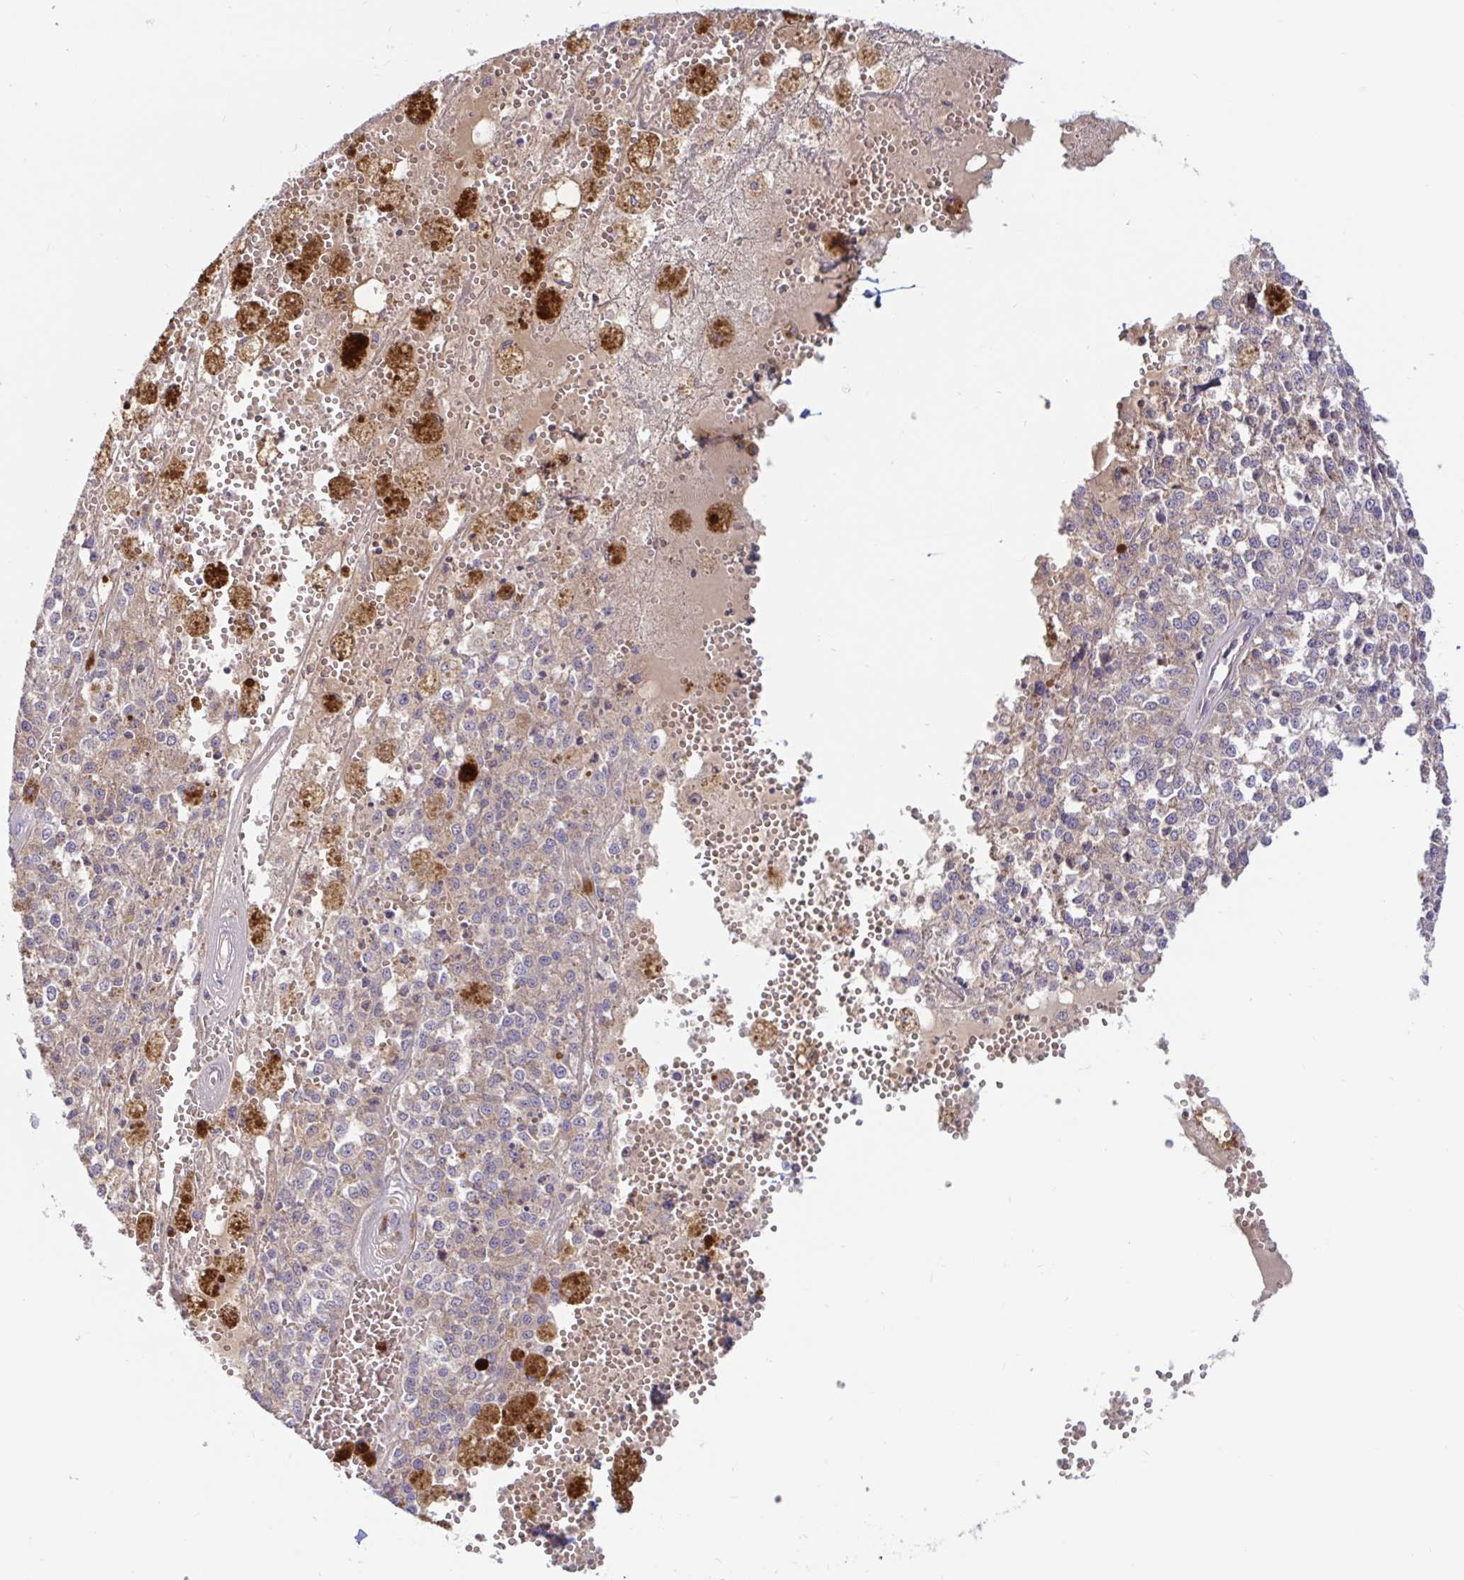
{"staining": {"intensity": "negative", "quantity": "none", "location": "none"}, "tissue": "melanoma", "cell_type": "Tumor cells", "image_type": "cancer", "snomed": [{"axis": "morphology", "description": "Malignant melanoma, Metastatic site"}, {"axis": "topography", "description": "Lymph node"}], "caption": "DAB immunohistochemical staining of melanoma displays no significant positivity in tumor cells. (DAB (3,3'-diaminobenzidine) immunohistochemistry visualized using brightfield microscopy, high magnification).", "gene": "LARP1", "patient": {"sex": "female", "age": 64}}